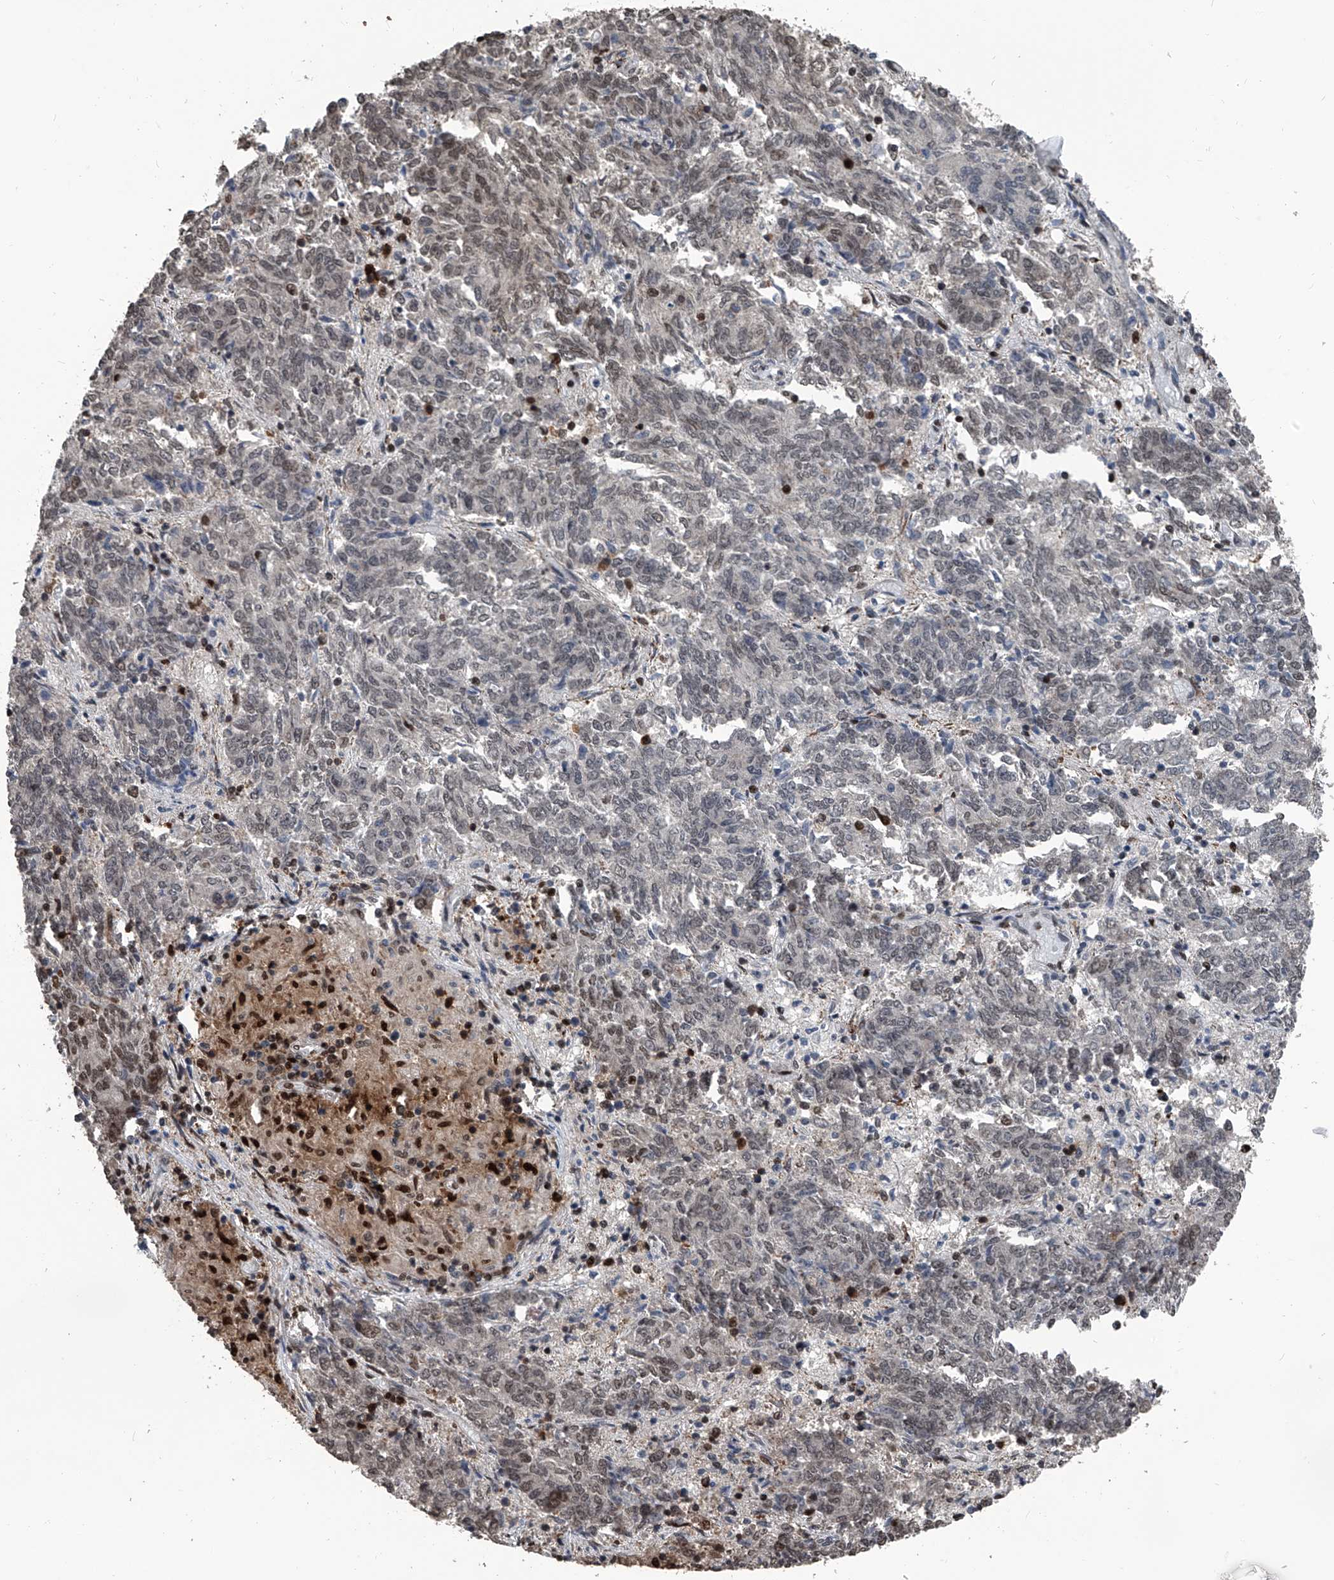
{"staining": {"intensity": "weak", "quantity": "<25%", "location": "nuclear"}, "tissue": "endometrial cancer", "cell_type": "Tumor cells", "image_type": "cancer", "snomed": [{"axis": "morphology", "description": "Adenocarcinoma, NOS"}, {"axis": "topography", "description": "Endometrium"}], "caption": "A micrograph of endometrial adenocarcinoma stained for a protein displays no brown staining in tumor cells.", "gene": "FKBP5", "patient": {"sex": "female", "age": 80}}